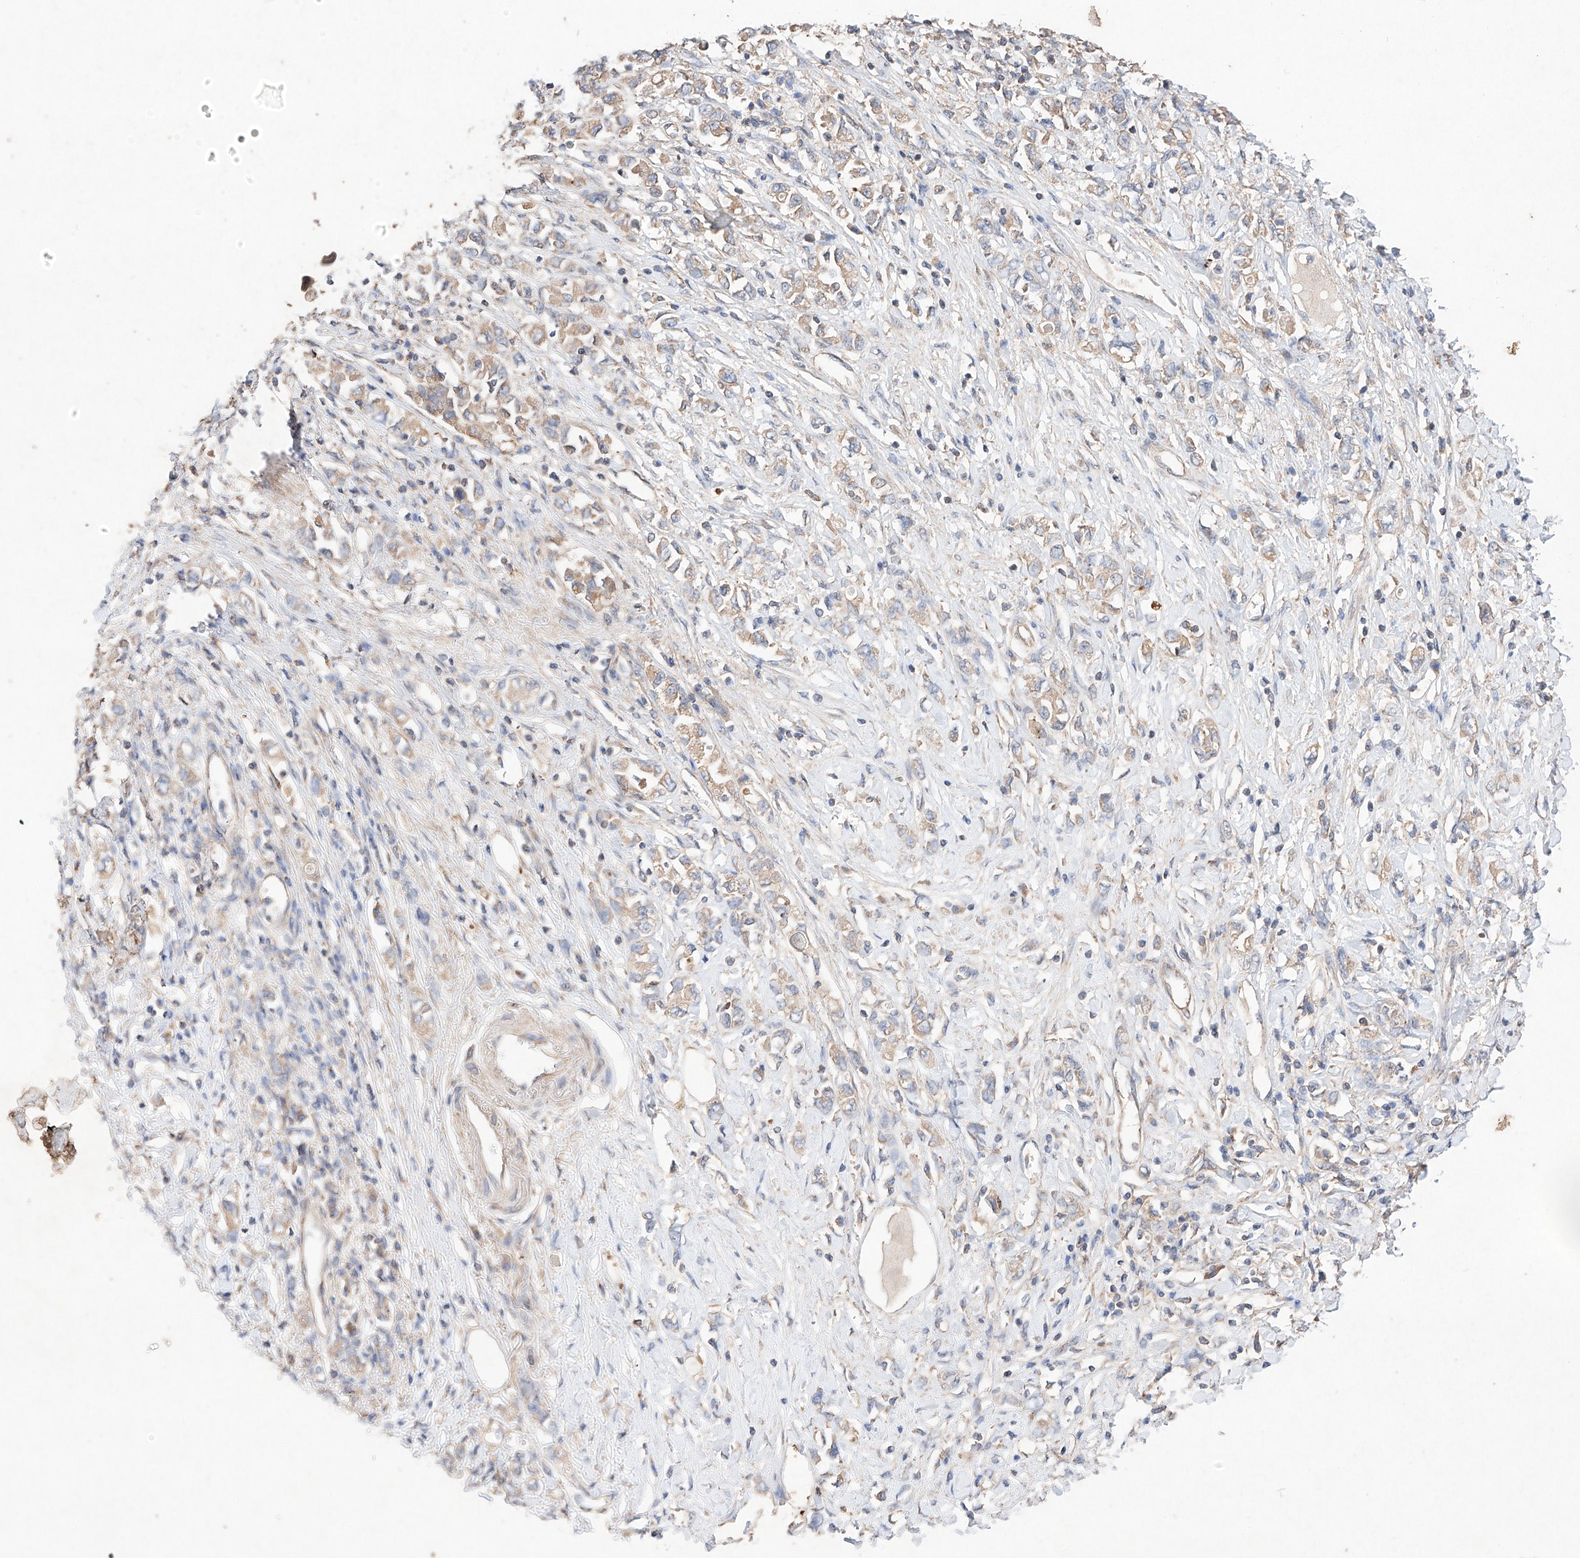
{"staining": {"intensity": "weak", "quantity": "25%-75%", "location": "cytoplasmic/membranous"}, "tissue": "stomach cancer", "cell_type": "Tumor cells", "image_type": "cancer", "snomed": [{"axis": "morphology", "description": "Adenocarcinoma, NOS"}, {"axis": "topography", "description": "Stomach"}], "caption": "Immunohistochemical staining of stomach cancer (adenocarcinoma) displays weak cytoplasmic/membranous protein staining in about 25%-75% of tumor cells.", "gene": "C6orf62", "patient": {"sex": "female", "age": 76}}